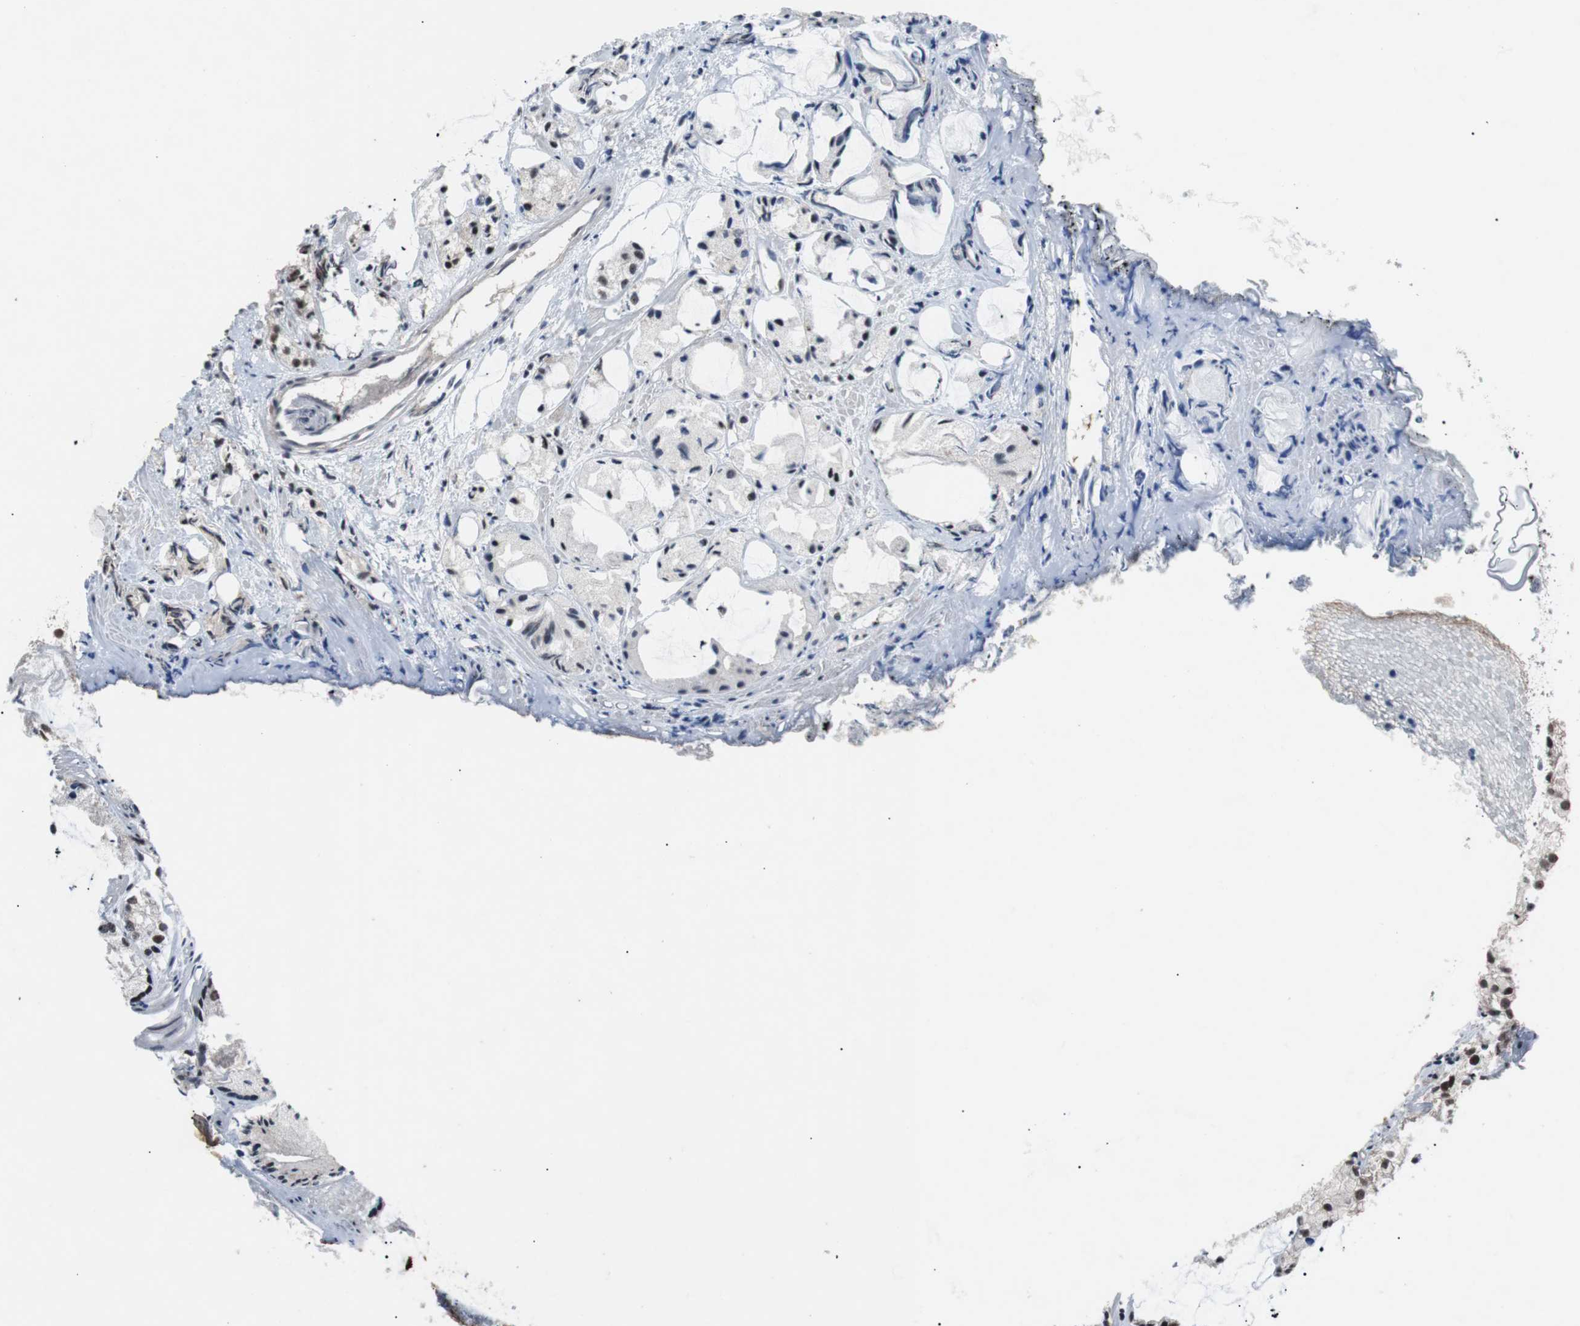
{"staining": {"intensity": "moderate", "quantity": "<25%", "location": "nuclear"}, "tissue": "prostate cancer", "cell_type": "Tumor cells", "image_type": "cancer", "snomed": [{"axis": "morphology", "description": "Adenocarcinoma, High grade"}, {"axis": "topography", "description": "Prostate"}], "caption": "Adenocarcinoma (high-grade) (prostate) stained with a brown dye demonstrates moderate nuclear positive staining in about <25% of tumor cells.", "gene": "USP28", "patient": {"sex": "male", "age": 85}}